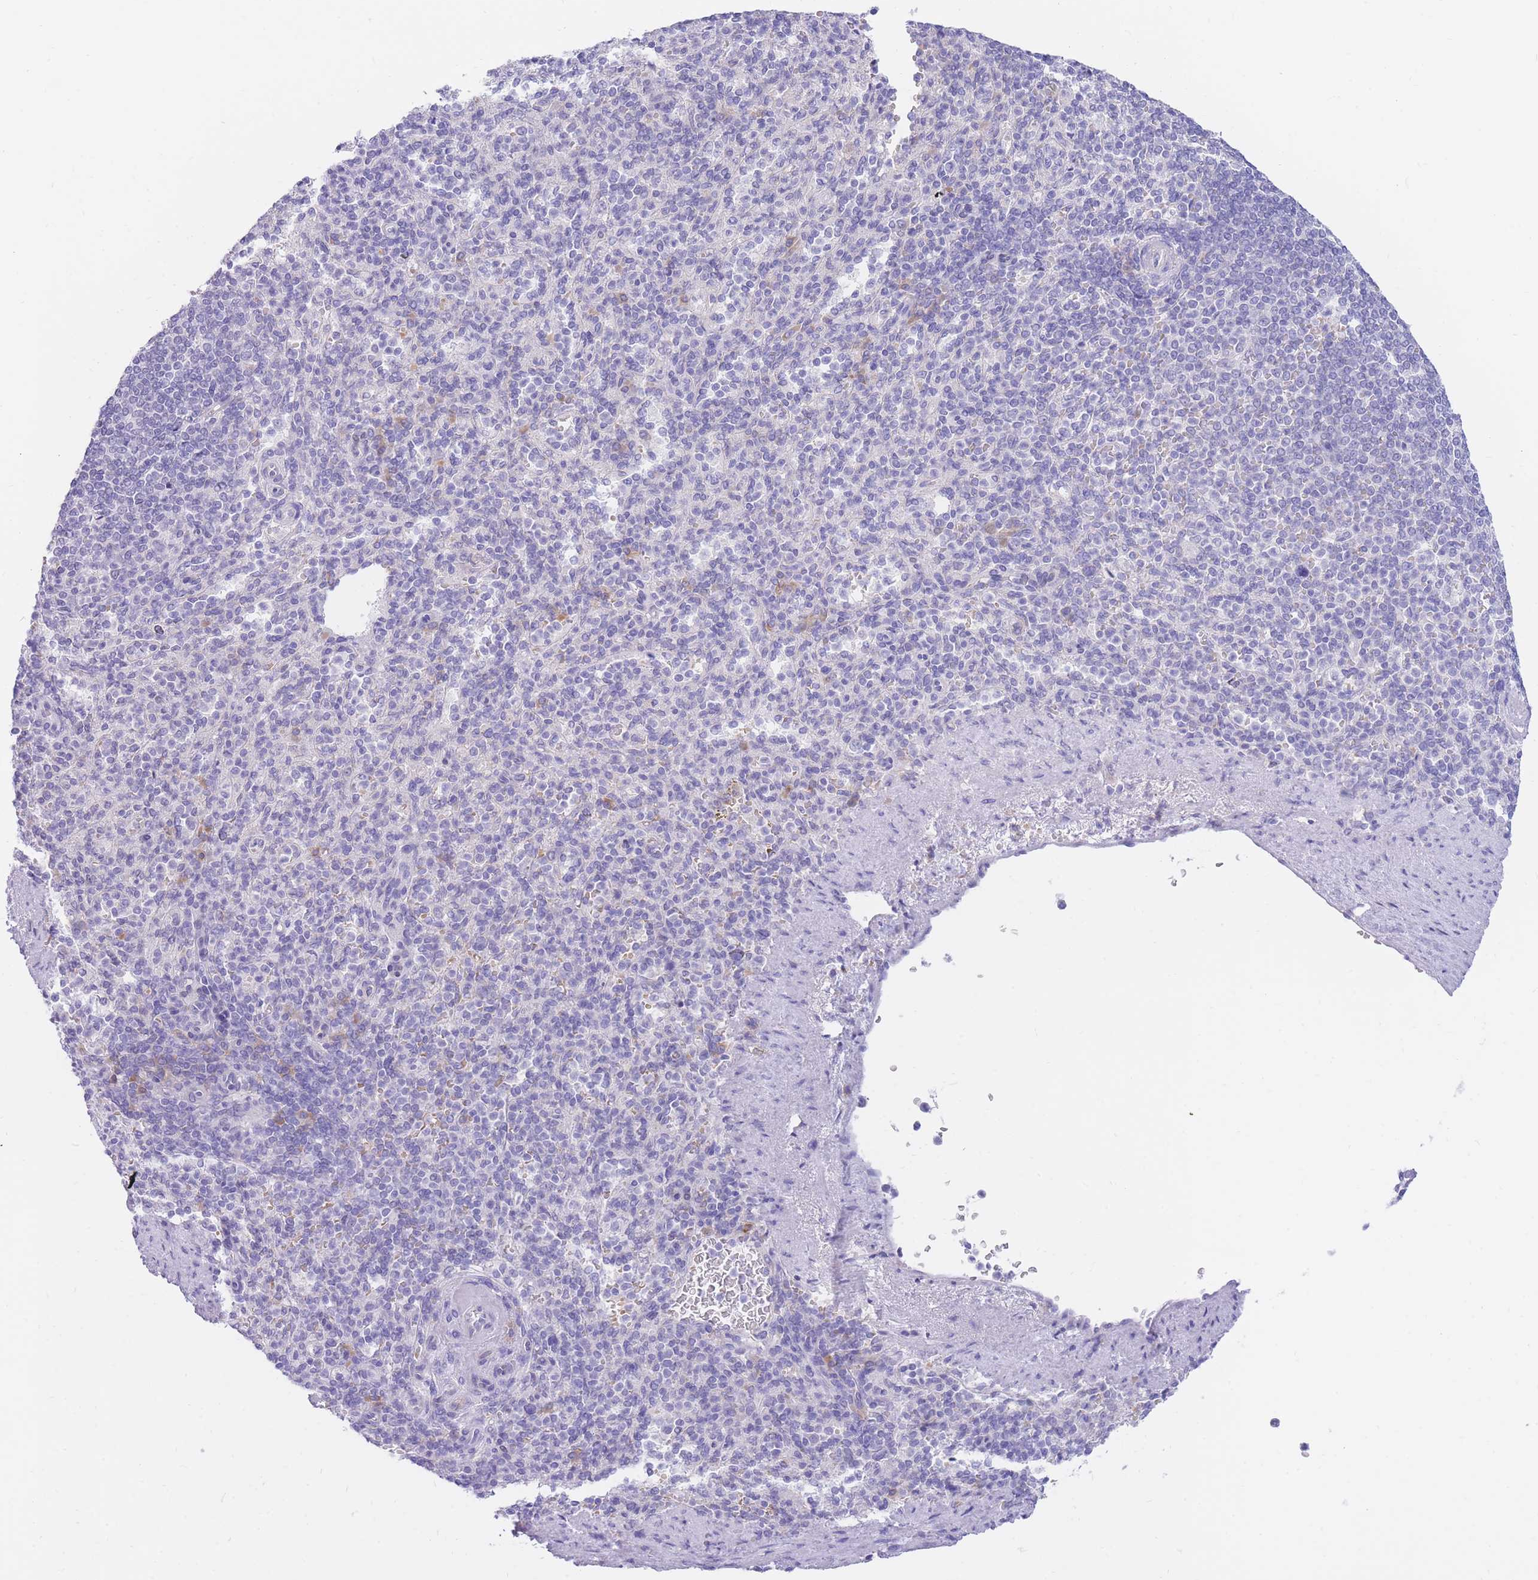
{"staining": {"intensity": "negative", "quantity": "none", "location": "none"}, "tissue": "spleen", "cell_type": "Cells in red pulp", "image_type": "normal", "snomed": [{"axis": "morphology", "description": "Normal tissue, NOS"}, {"axis": "topography", "description": "Spleen"}], "caption": "Immunohistochemistry (IHC) histopathology image of benign spleen: human spleen stained with DAB reveals no significant protein positivity in cells in red pulp.", "gene": "SSUH2", "patient": {"sex": "female", "age": 74}}